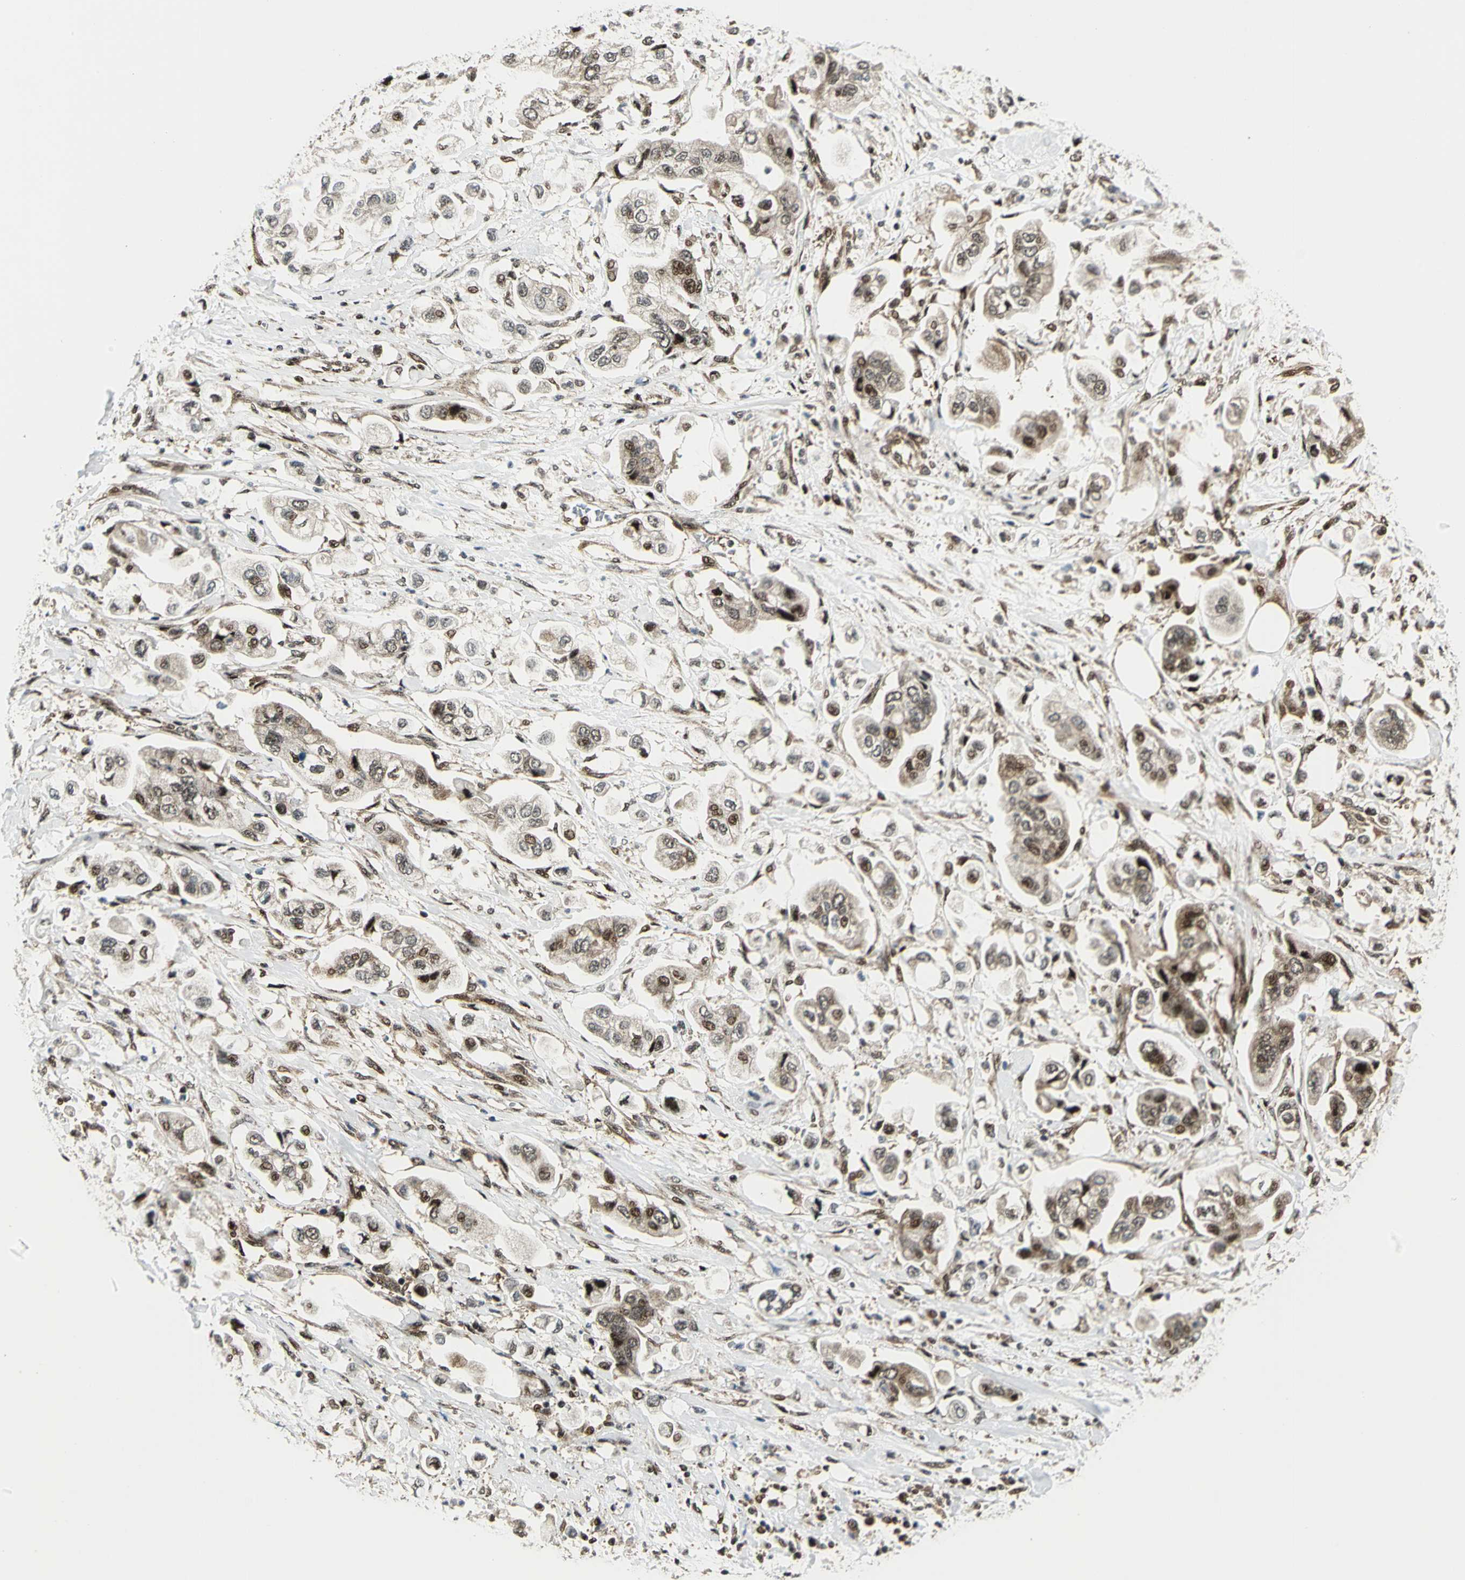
{"staining": {"intensity": "moderate", "quantity": ">75%", "location": "cytoplasmic/membranous,nuclear"}, "tissue": "stomach cancer", "cell_type": "Tumor cells", "image_type": "cancer", "snomed": [{"axis": "morphology", "description": "Adenocarcinoma, NOS"}, {"axis": "topography", "description": "Stomach"}], "caption": "Immunohistochemistry staining of stomach adenocarcinoma, which shows medium levels of moderate cytoplasmic/membranous and nuclear positivity in about >75% of tumor cells indicating moderate cytoplasmic/membranous and nuclear protein staining. The staining was performed using DAB (3,3'-diaminobenzidine) (brown) for protein detection and nuclei were counterstained in hematoxylin (blue).", "gene": "COPS5", "patient": {"sex": "male", "age": 62}}